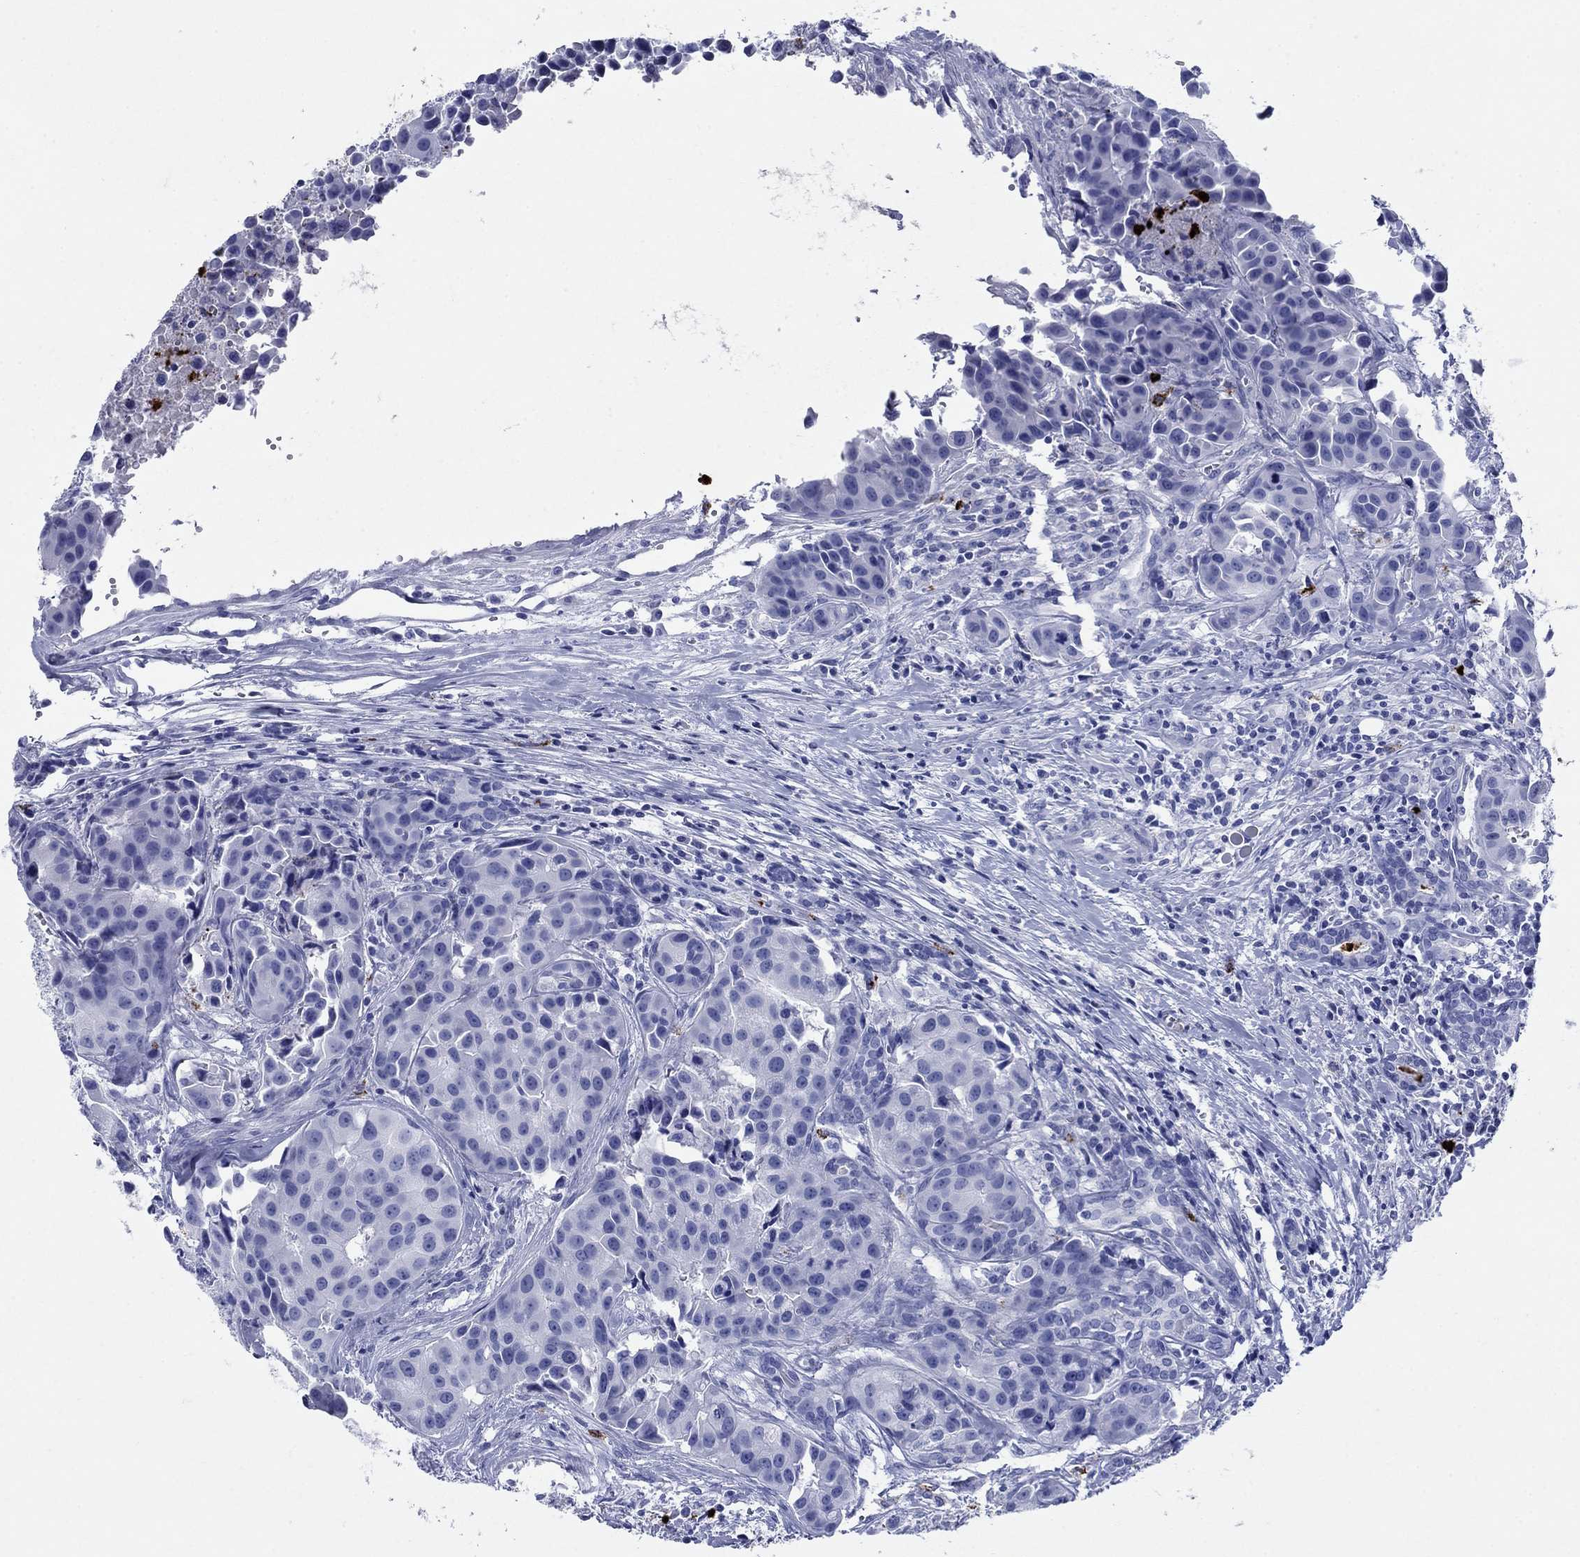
{"staining": {"intensity": "negative", "quantity": "none", "location": "none"}, "tissue": "head and neck cancer", "cell_type": "Tumor cells", "image_type": "cancer", "snomed": [{"axis": "morphology", "description": "Adenocarcinoma, NOS"}, {"axis": "topography", "description": "Head-Neck"}], "caption": "Histopathology image shows no significant protein staining in tumor cells of head and neck cancer (adenocarcinoma).", "gene": "AZU1", "patient": {"sex": "male", "age": 76}}